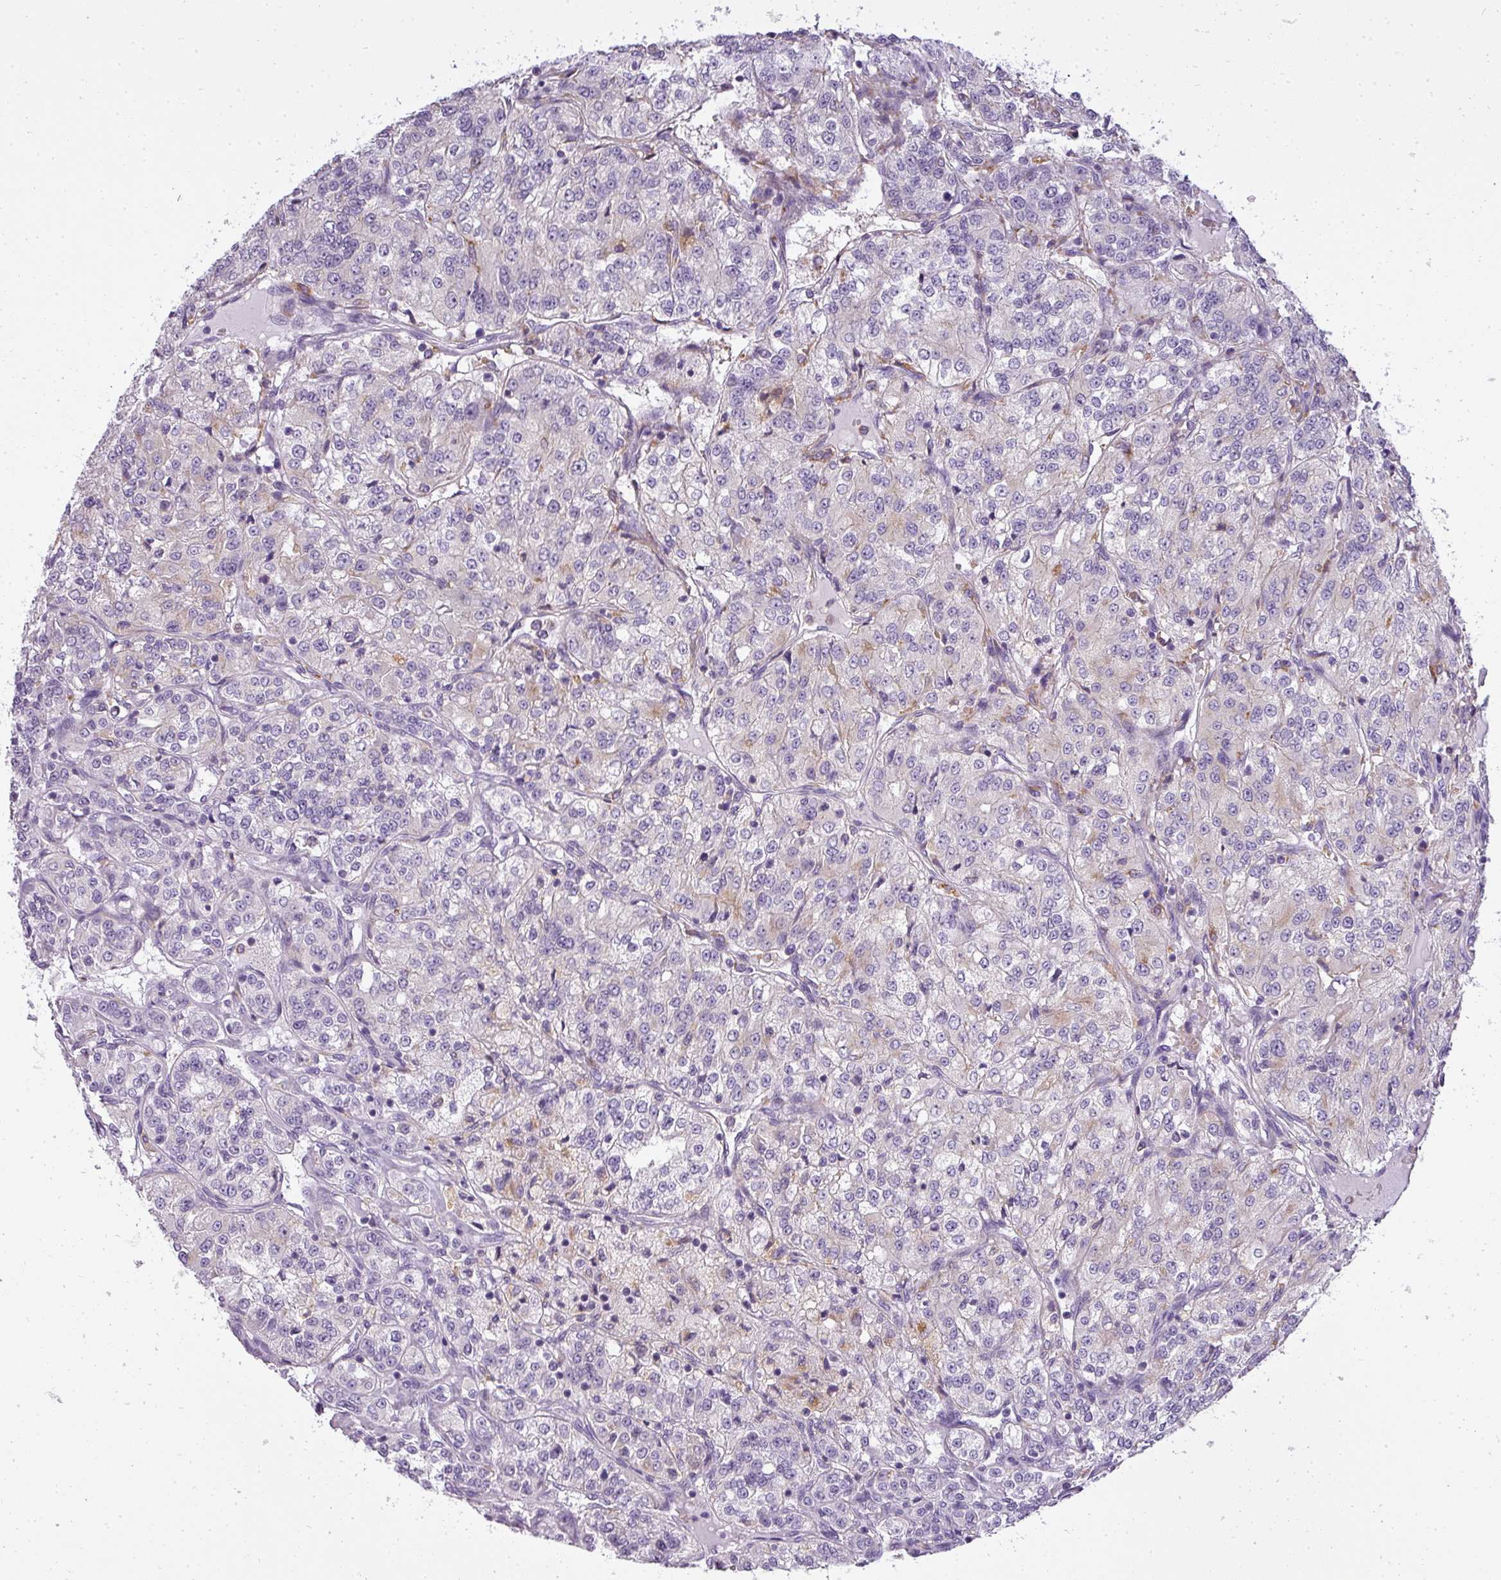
{"staining": {"intensity": "weak", "quantity": "<25%", "location": "cytoplasmic/membranous"}, "tissue": "renal cancer", "cell_type": "Tumor cells", "image_type": "cancer", "snomed": [{"axis": "morphology", "description": "Adenocarcinoma, NOS"}, {"axis": "topography", "description": "Kidney"}], "caption": "Tumor cells are negative for brown protein staining in renal cancer.", "gene": "ATP6V1D", "patient": {"sex": "female", "age": 63}}